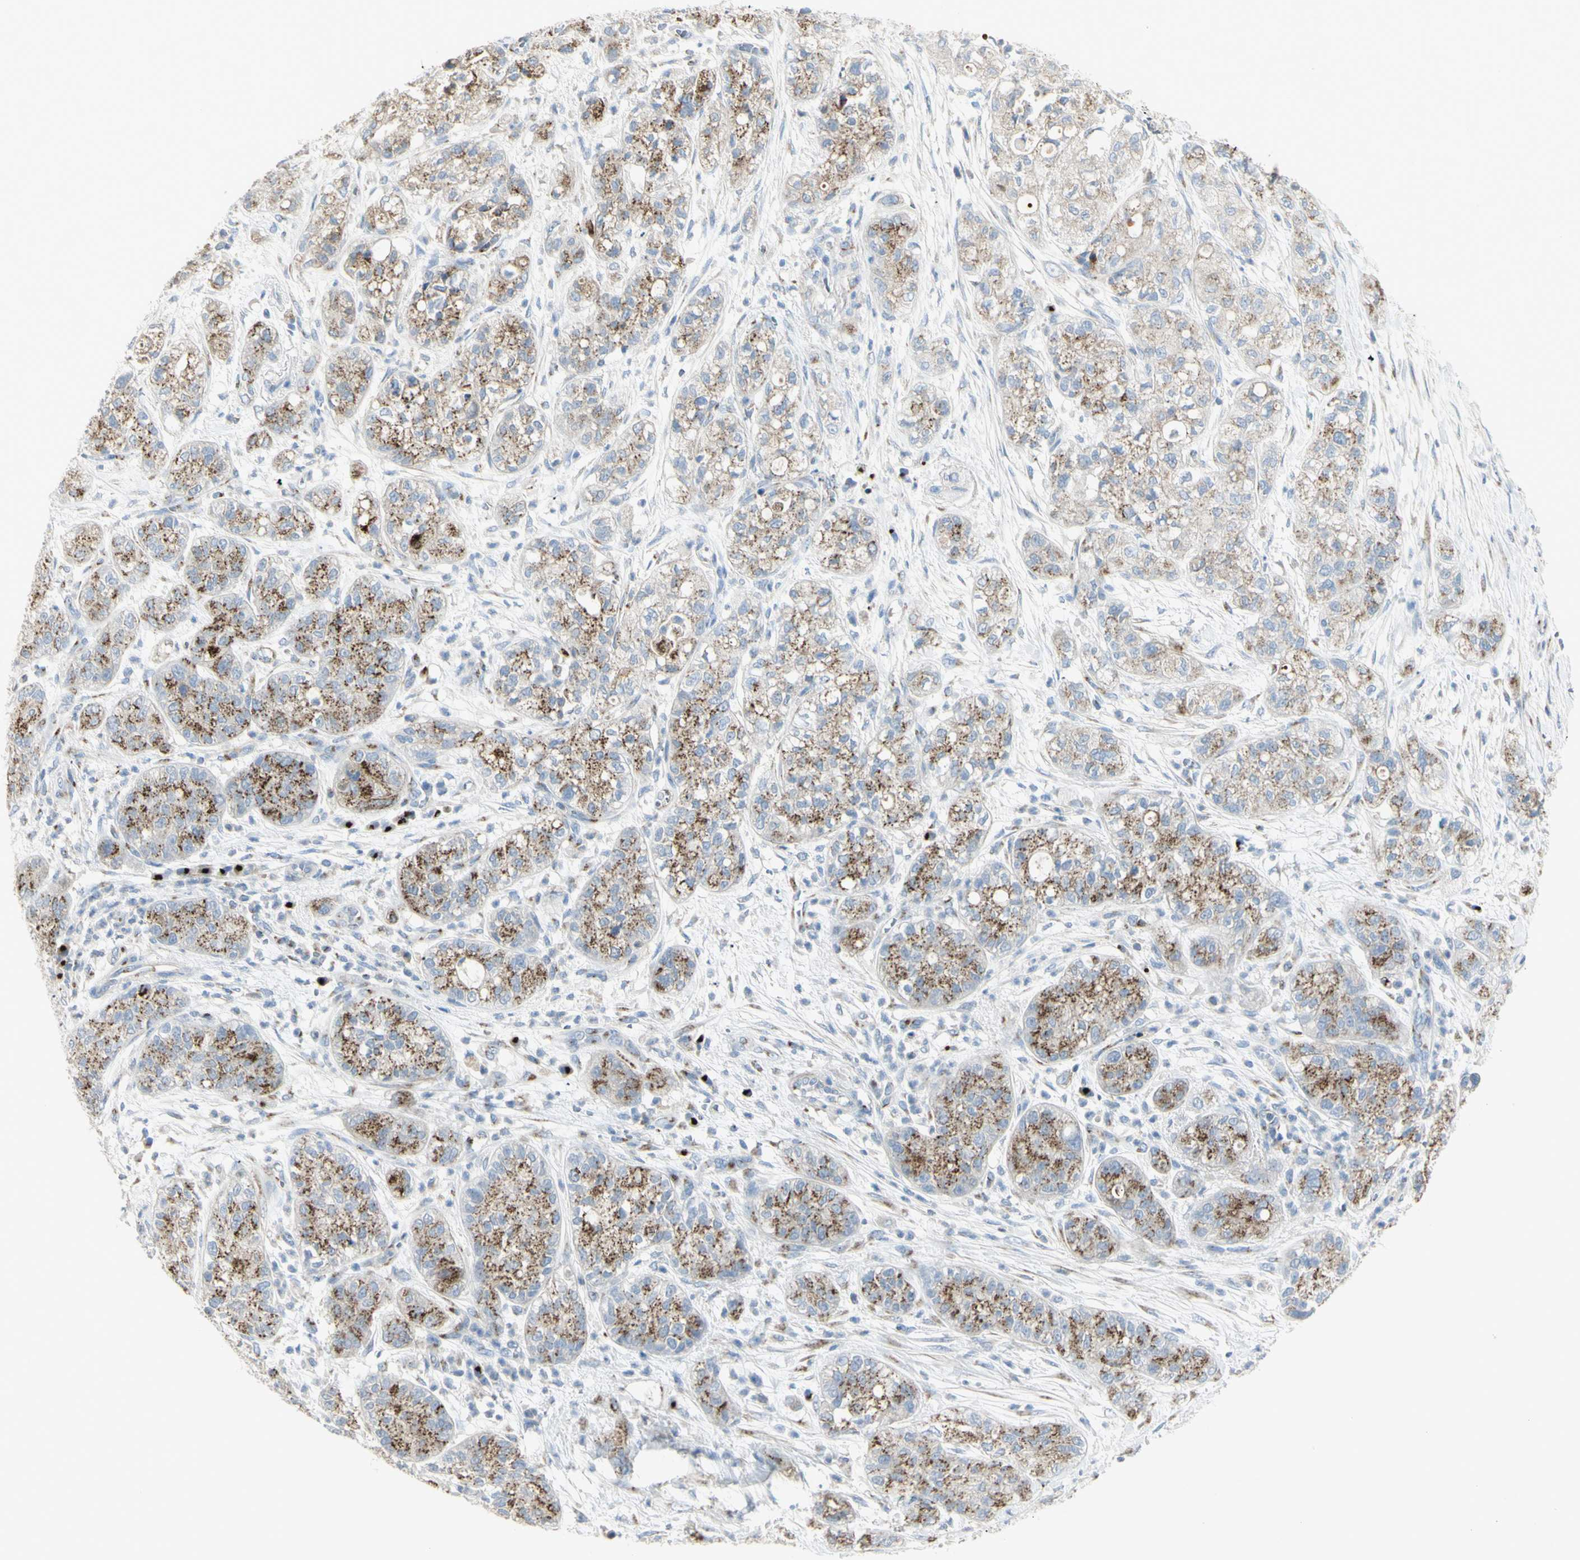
{"staining": {"intensity": "moderate", "quantity": ">75%", "location": "cytoplasmic/membranous"}, "tissue": "pancreatic cancer", "cell_type": "Tumor cells", "image_type": "cancer", "snomed": [{"axis": "morphology", "description": "Adenocarcinoma, NOS"}, {"axis": "topography", "description": "Pancreas"}], "caption": "A photomicrograph of adenocarcinoma (pancreatic) stained for a protein displays moderate cytoplasmic/membranous brown staining in tumor cells. (Brightfield microscopy of DAB IHC at high magnification).", "gene": "B4GALT3", "patient": {"sex": "female", "age": 78}}